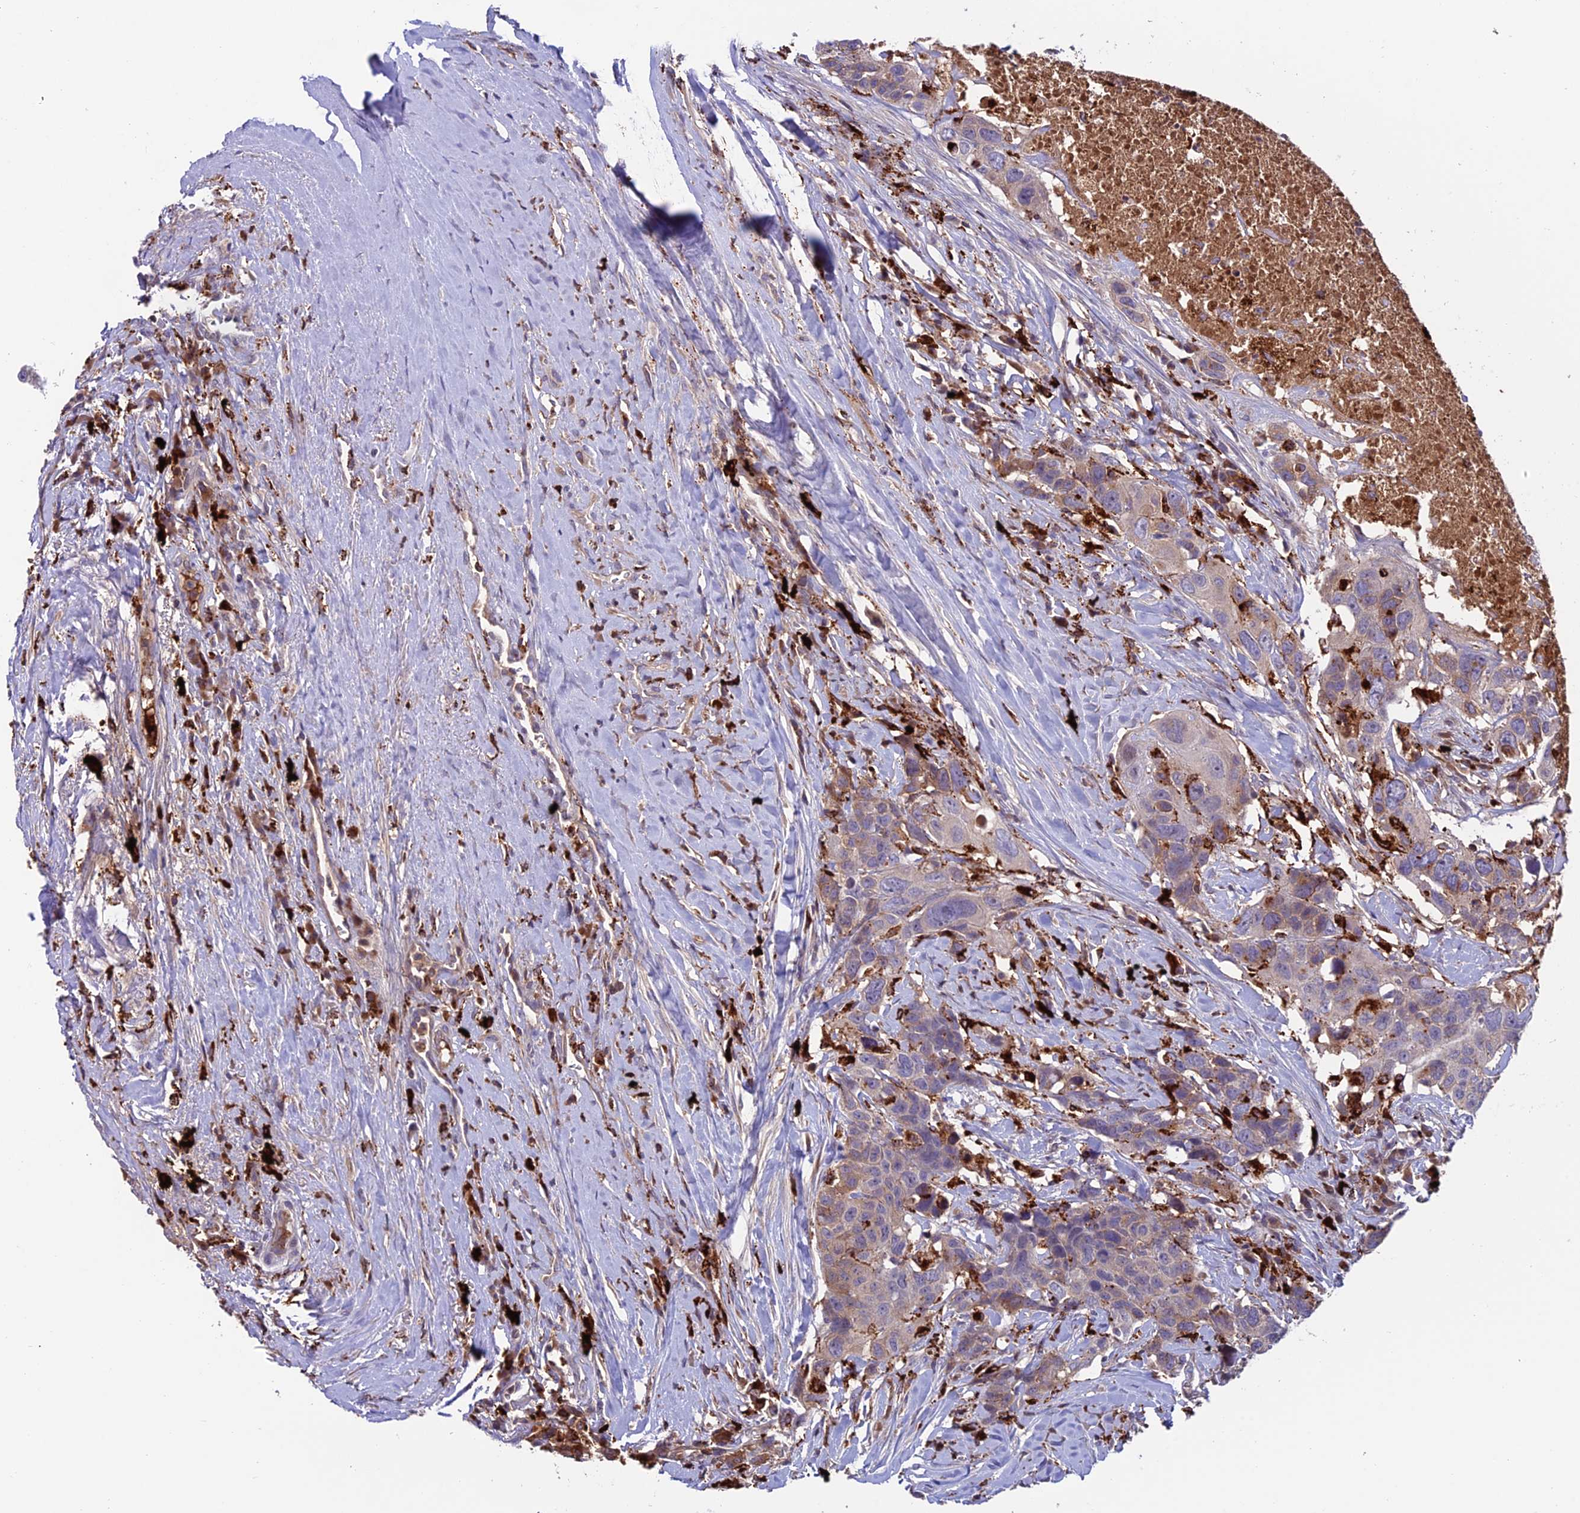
{"staining": {"intensity": "weak", "quantity": "<25%", "location": "cytoplasmic/membranous"}, "tissue": "head and neck cancer", "cell_type": "Tumor cells", "image_type": "cancer", "snomed": [{"axis": "morphology", "description": "Squamous cell carcinoma, NOS"}, {"axis": "topography", "description": "Head-Neck"}], "caption": "A histopathology image of human head and neck squamous cell carcinoma is negative for staining in tumor cells.", "gene": "ARHGEF18", "patient": {"sex": "male", "age": 66}}